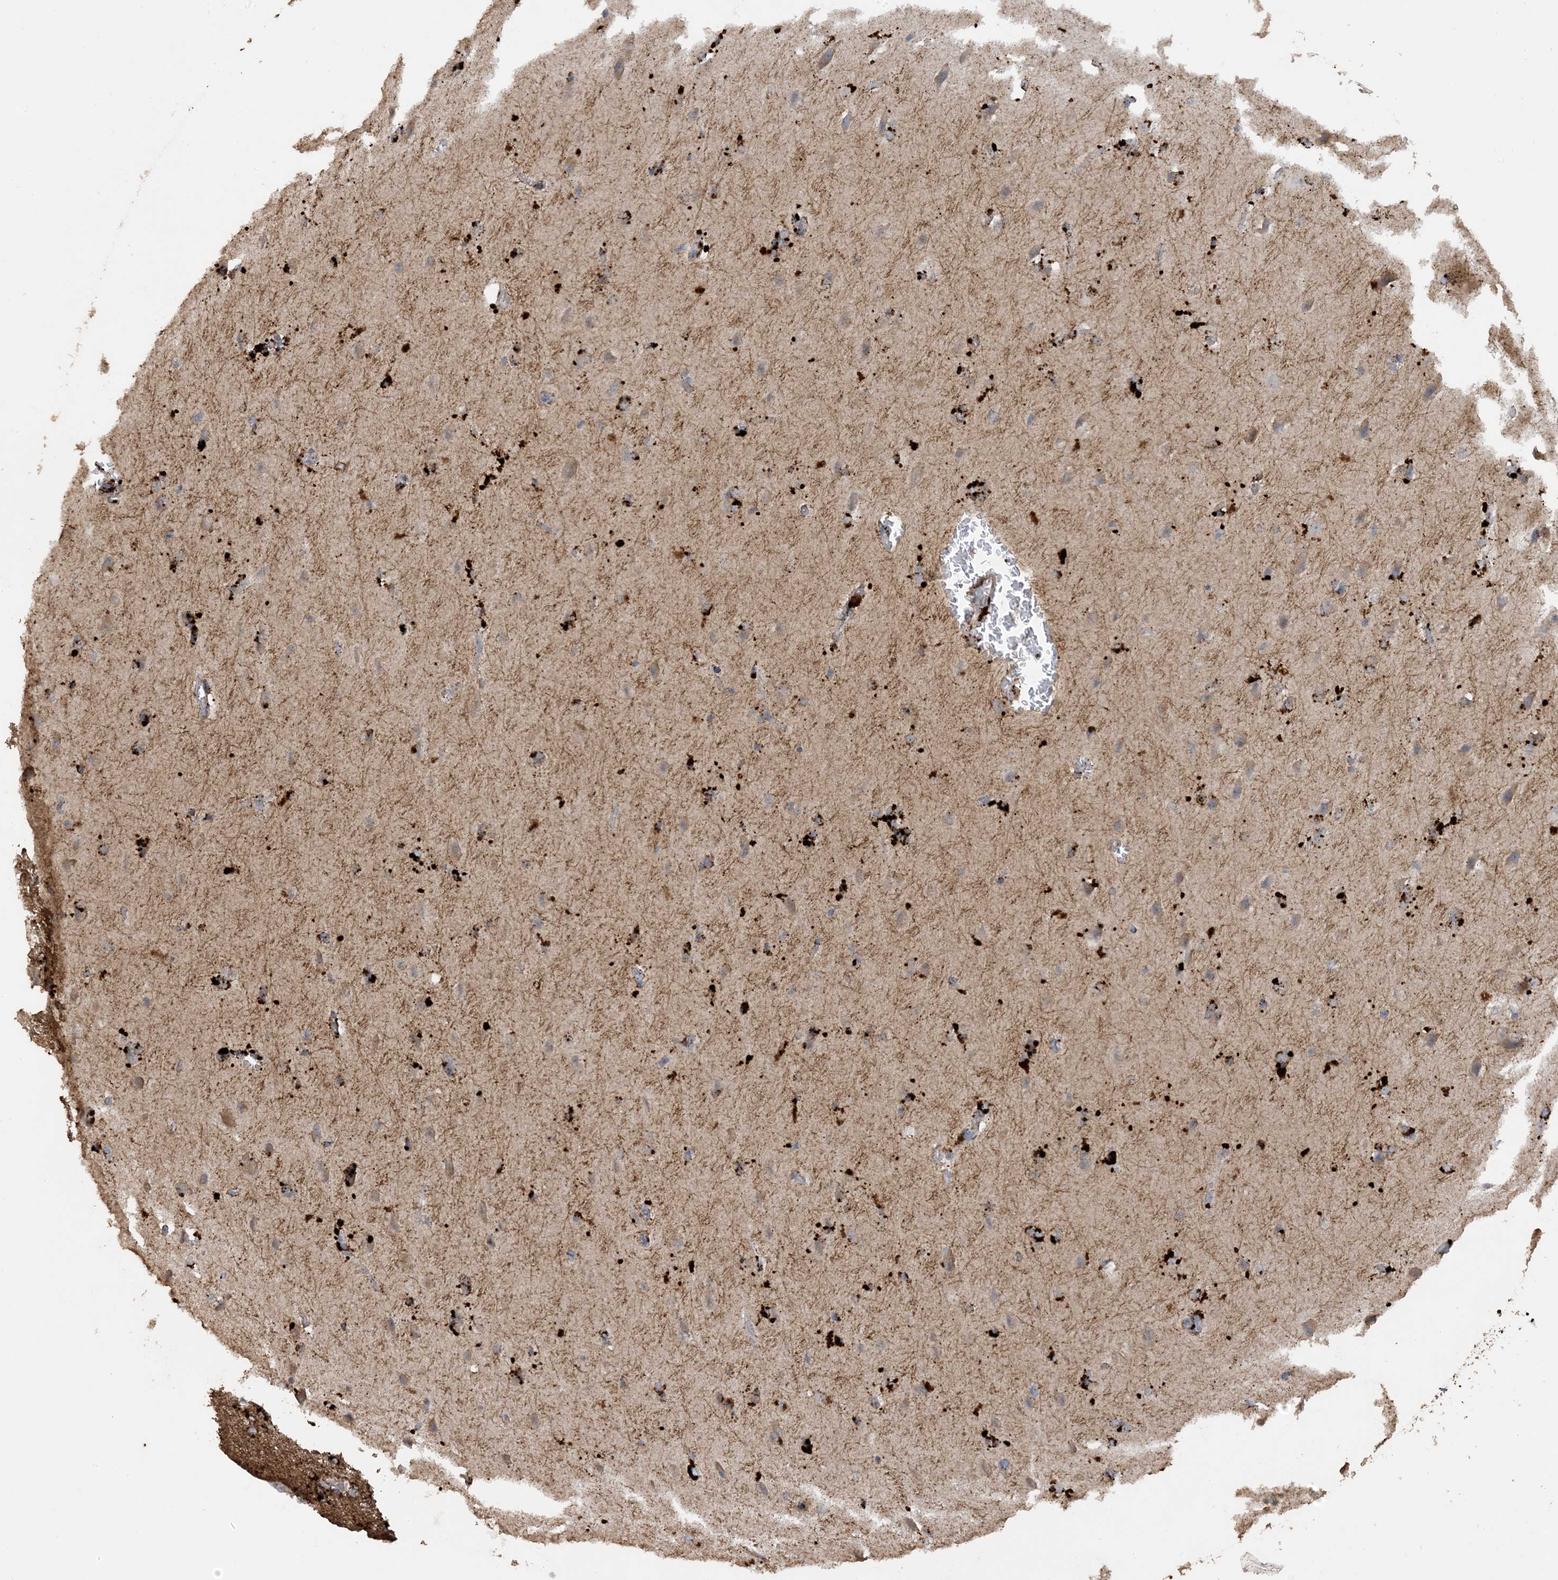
{"staining": {"intensity": "strong", "quantity": "<25%", "location": "cytoplasmic/membranous"}, "tissue": "glioma", "cell_type": "Tumor cells", "image_type": "cancer", "snomed": [{"axis": "morphology", "description": "Glioma, malignant, Low grade"}, {"axis": "topography", "description": "Brain"}], "caption": "There is medium levels of strong cytoplasmic/membranous positivity in tumor cells of low-grade glioma (malignant), as demonstrated by immunohistochemical staining (brown color).", "gene": "SFMBT2", "patient": {"sex": "female", "age": 37}}